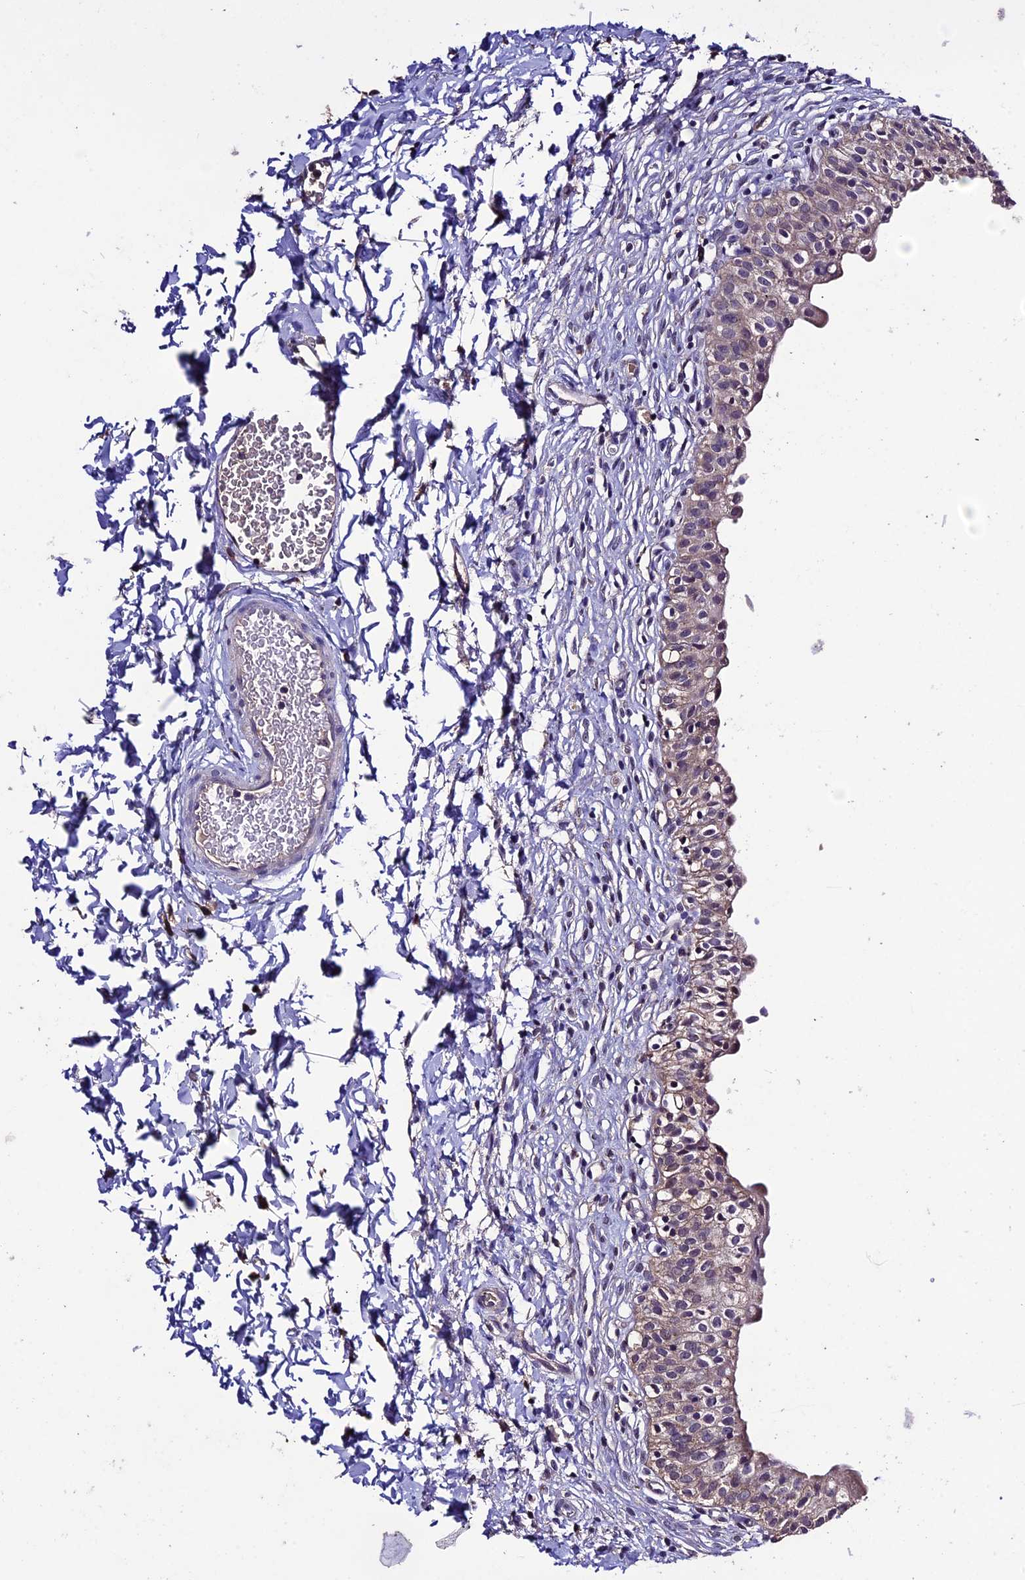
{"staining": {"intensity": "weak", "quantity": ">75%", "location": "cytoplasmic/membranous"}, "tissue": "urinary bladder", "cell_type": "Urothelial cells", "image_type": "normal", "snomed": [{"axis": "morphology", "description": "Normal tissue, NOS"}, {"axis": "topography", "description": "Urinary bladder"}], "caption": "Weak cytoplasmic/membranous positivity for a protein is seen in approximately >75% of urothelial cells of benign urinary bladder using IHC.", "gene": "DIS3L", "patient": {"sex": "male", "age": 55}}